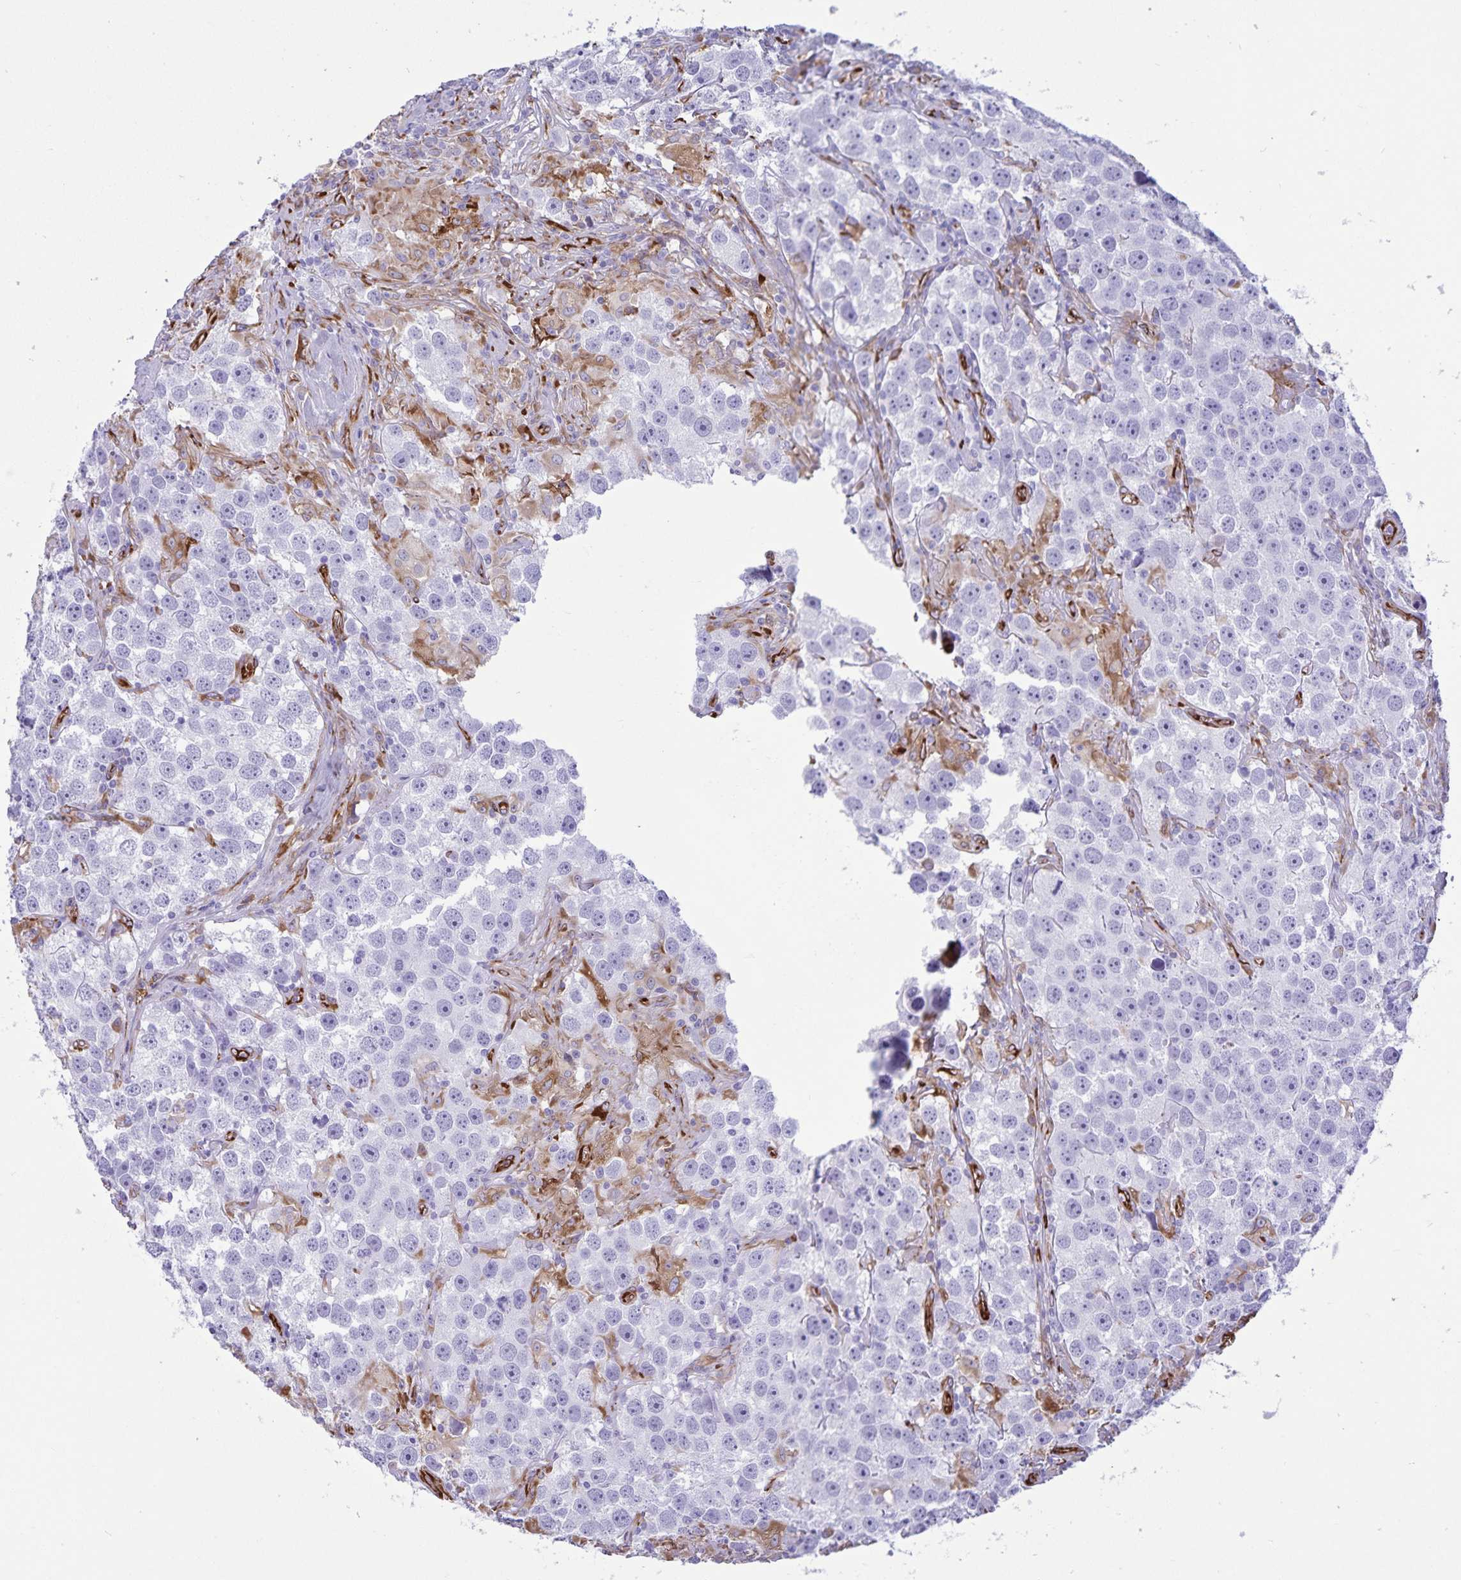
{"staining": {"intensity": "negative", "quantity": "none", "location": "none"}, "tissue": "testis cancer", "cell_type": "Tumor cells", "image_type": "cancer", "snomed": [{"axis": "morphology", "description": "Seminoma, NOS"}, {"axis": "topography", "description": "Testis"}], "caption": "IHC image of testis cancer (seminoma) stained for a protein (brown), which exhibits no staining in tumor cells.", "gene": "RCN1", "patient": {"sex": "male", "age": 49}}